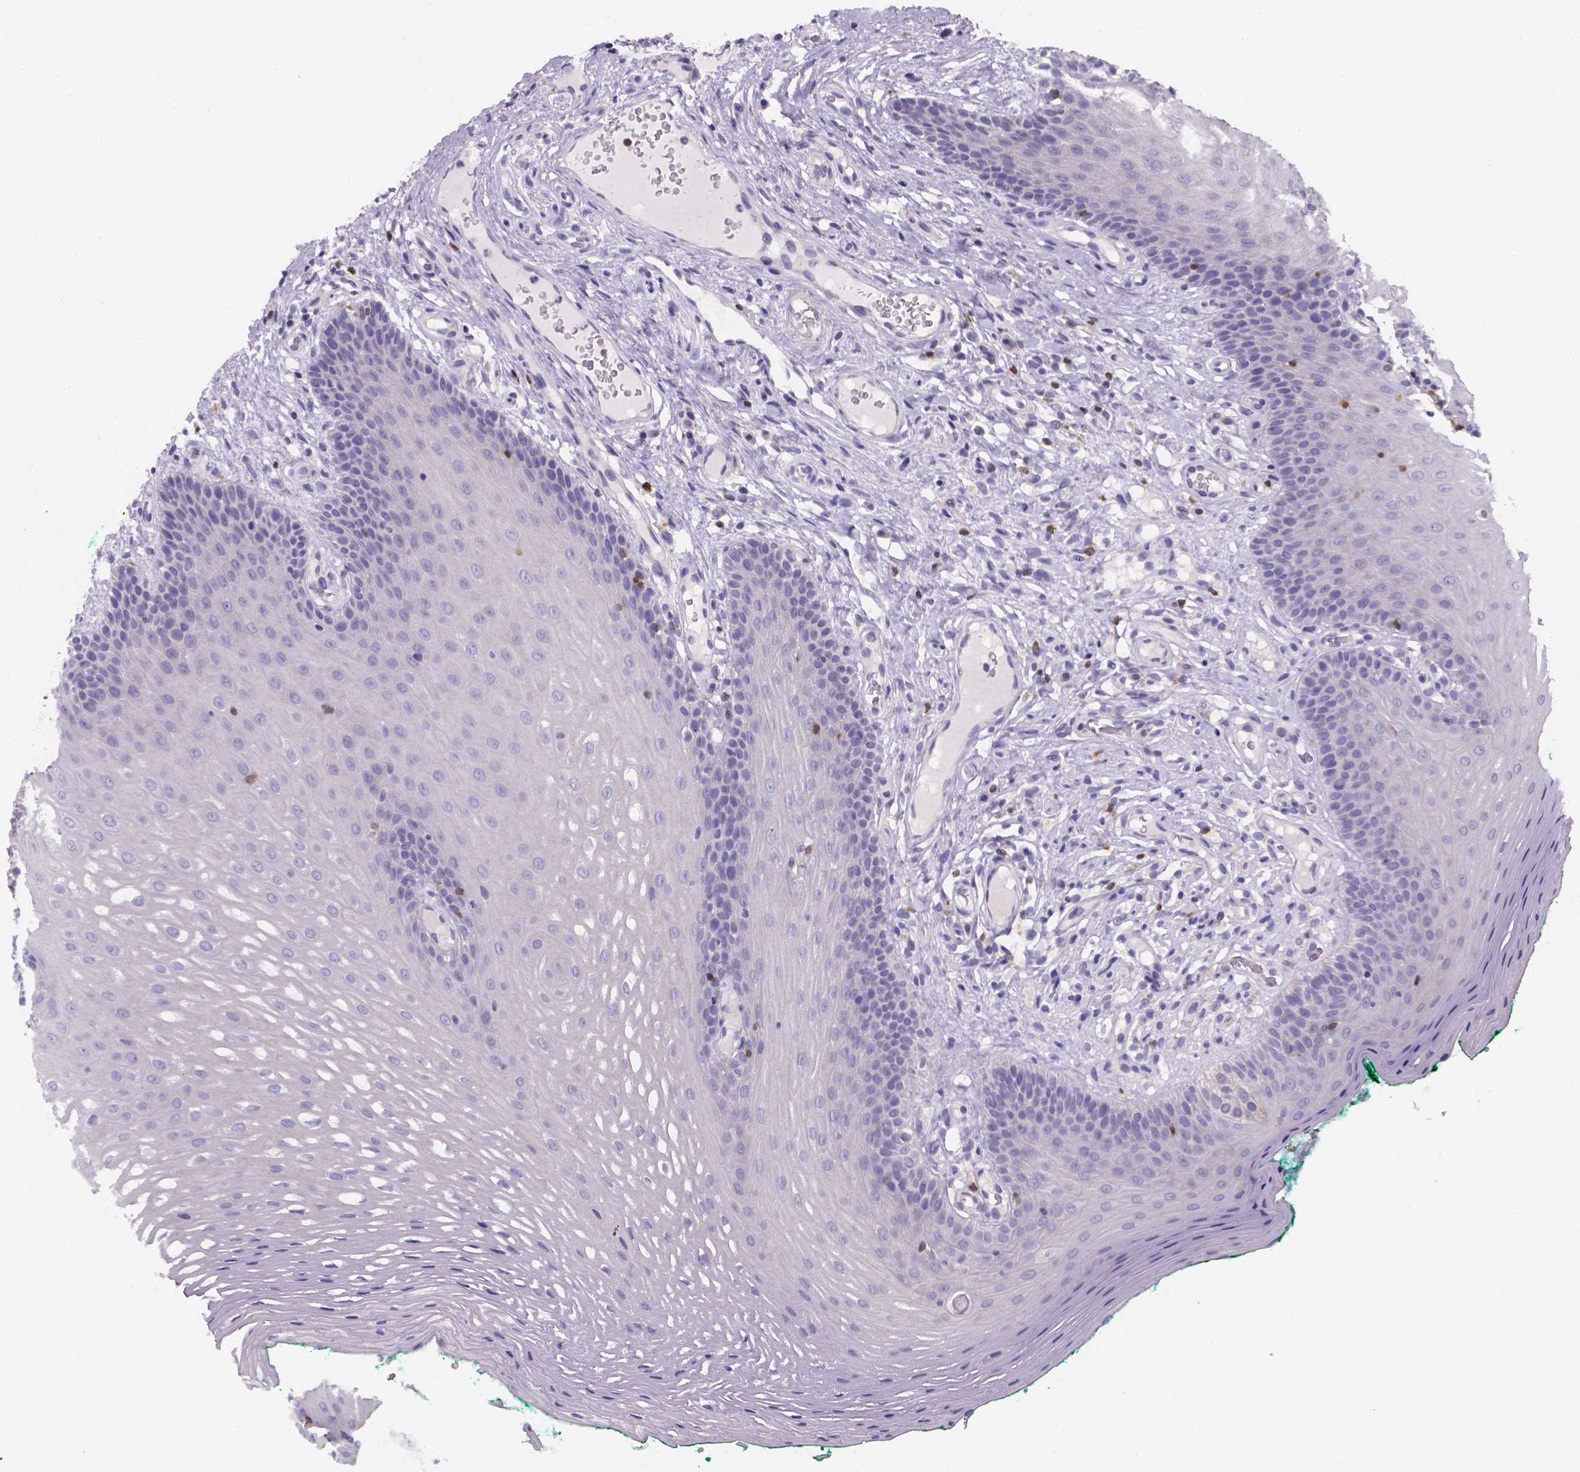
{"staining": {"intensity": "negative", "quantity": "none", "location": "none"}, "tissue": "oral mucosa", "cell_type": "Squamous epithelial cells", "image_type": "normal", "snomed": [{"axis": "morphology", "description": "Normal tissue, NOS"}, {"axis": "morphology", "description": "Squamous cell carcinoma, NOS"}, {"axis": "topography", "description": "Oral tissue"}, {"axis": "topography", "description": "Head-Neck"}], "caption": "Oral mucosa was stained to show a protein in brown. There is no significant staining in squamous epithelial cells. The staining was performed using DAB (3,3'-diaminobenzidine) to visualize the protein expression in brown, while the nuclei were stained in blue with hematoxylin (Magnification: 20x).", "gene": "THEMIS", "patient": {"sex": "male", "age": 78}}